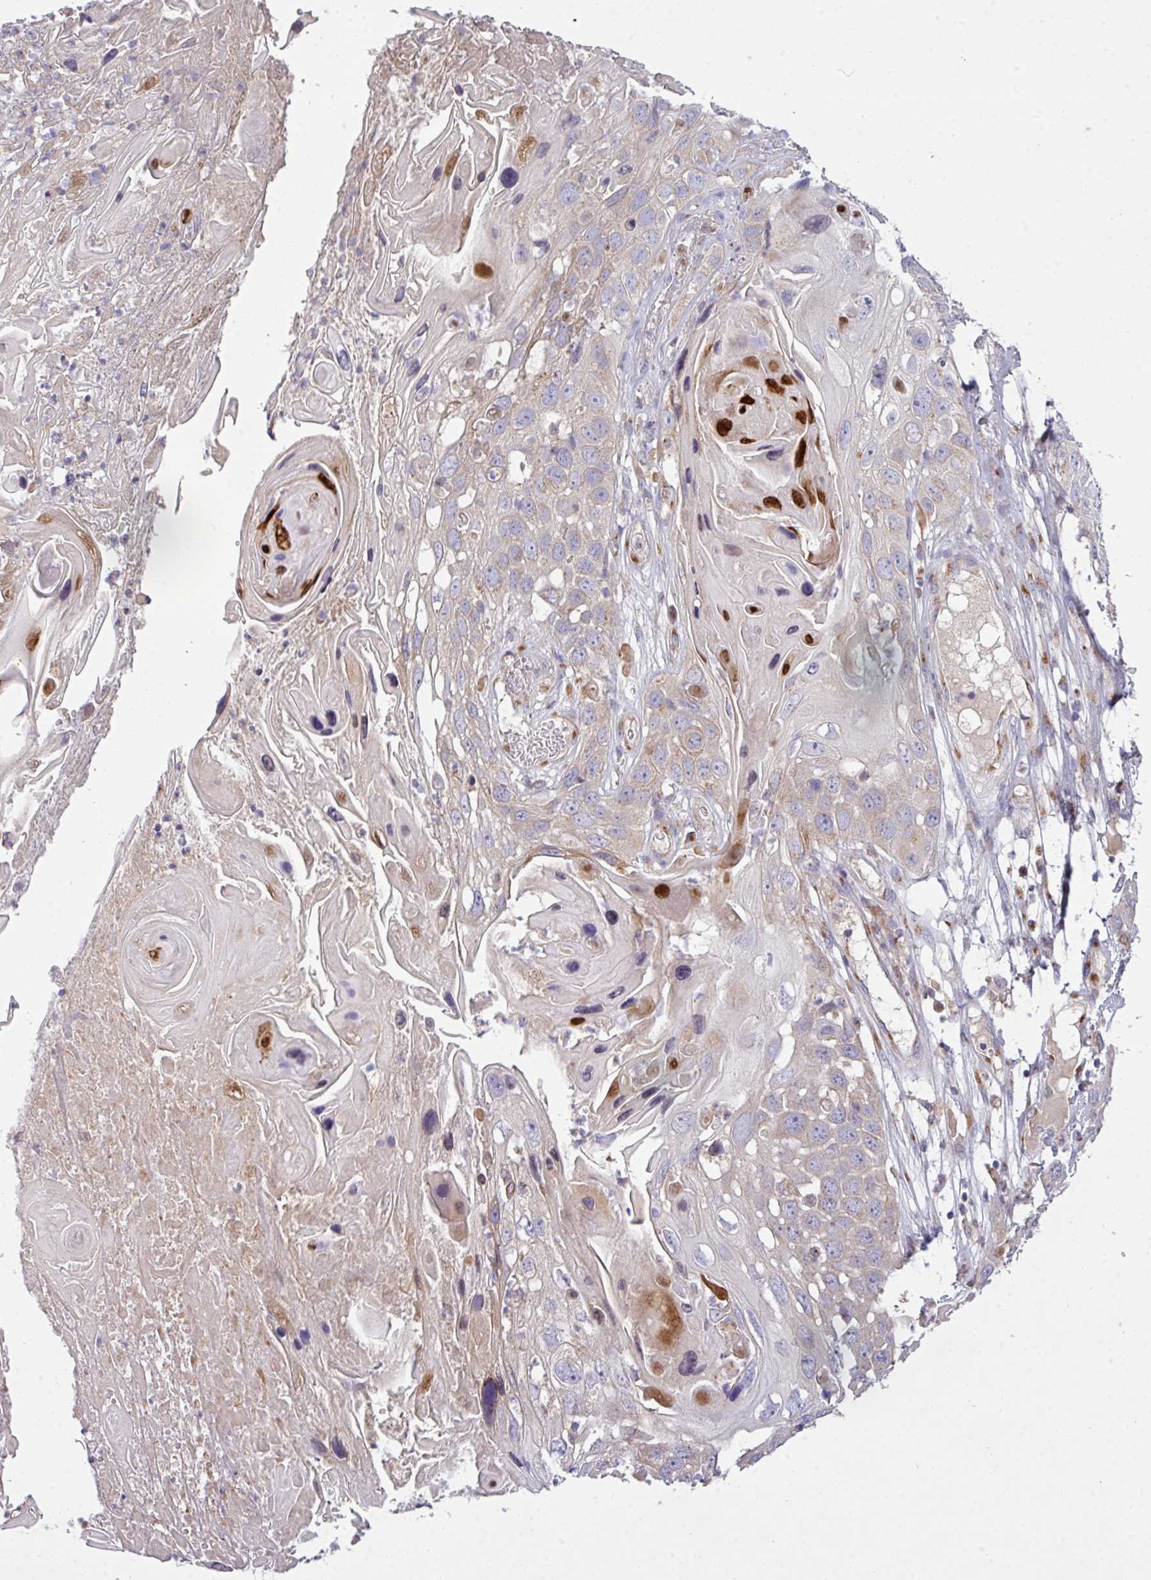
{"staining": {"intensity": "weak", "quantity": "<25%", "location": "cytoplasmic/membranous"}, "tissue": "skin cancer", "cell_type": "Tumor cells", "image_type": "cancer", "snomed": [{"axis": "morphology", "description": "Squamous cell carcinoma, NOS"}, {"axis": "topography", "description": "Skin"}], "caption": "High magnification brightfield microscopy of squamous cell carcinoma (skin) stained with DAB (3,3'-diaminobenzidine) (brown) and counterstained with hematoxylin (blue): tumor cells show no significant positivity.", "gene": "VTI1A", "patient": {"sex": "male", "age": 55}}